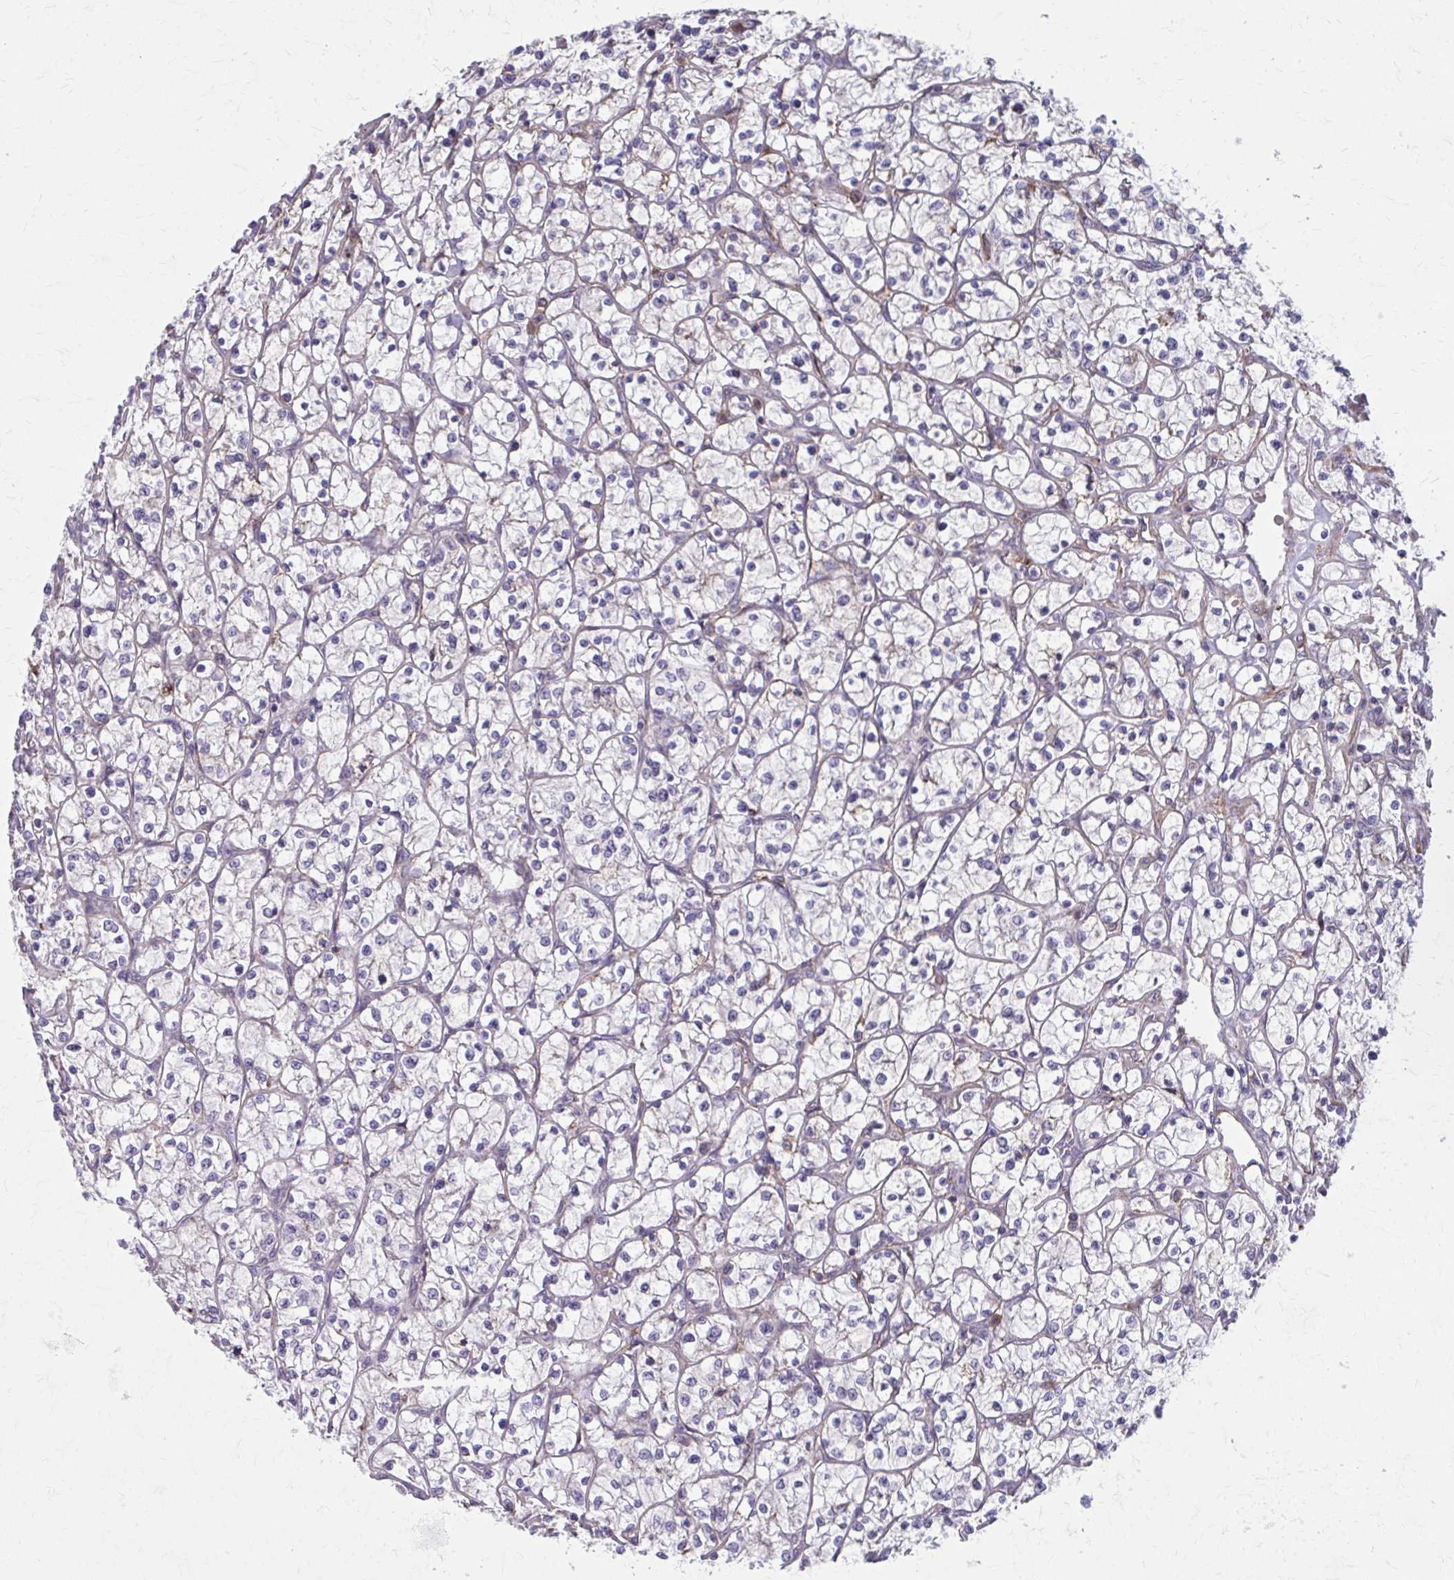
{"staining": {"intensity": "negative", "quantity": "none", "location": "none"}, "tissue": "renal cancer", "cell_type": "Tumor cells", "image_type": "cancer", "snomed": [{"axis": "morphology", "description": "Adenocarcinoma, NOS"}, {"axis": "topography", "description": "Kidney"}], "caption": "Protein analysis of renal cancer (adenocarcinoma) displays no significant staining in tumor cells.", "gene": "MMP14", "patient": {"sex": "female", "age": 64}}